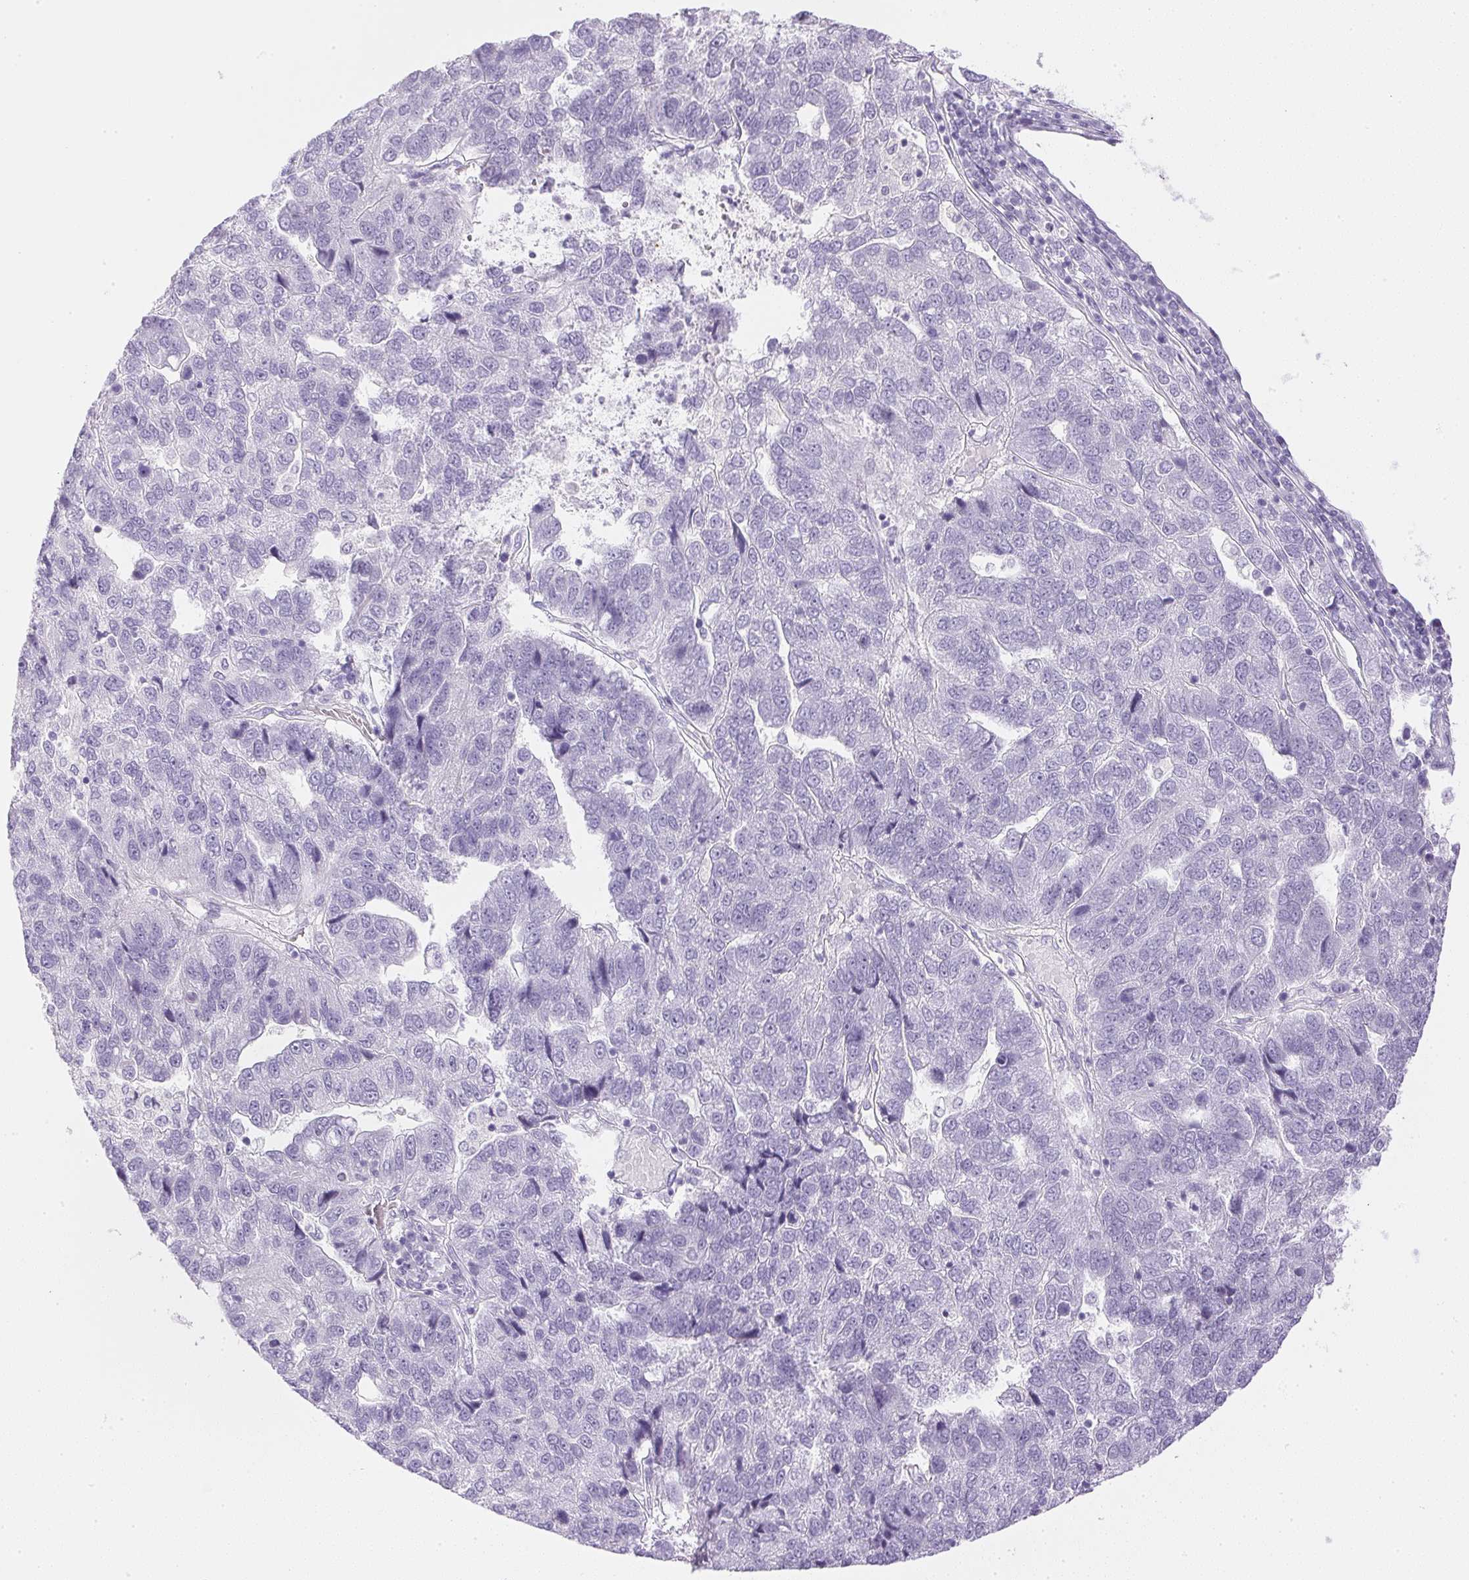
{"staining": {"intensity": "negative", "quantity": "none", "location": "none"}, "tissue": "pancreatic cancer", "cell_type": "Tumor cells", "image_type": "cancer", "snomed": [{"axis": "morphology", "description": "Adenocarcinoma, NOS"}, {"axis": "topography", "description": "Pancreas"}], "caption": "An immunohistochemistry (IHC) photomicrograph of adenocarcinoma (pancreatic) is shown. There is no staining in tumor cells of adenocarcinoma (pancreatic).", "gene": "CPB1", "patient": {"sex": "female", "age": 61}}